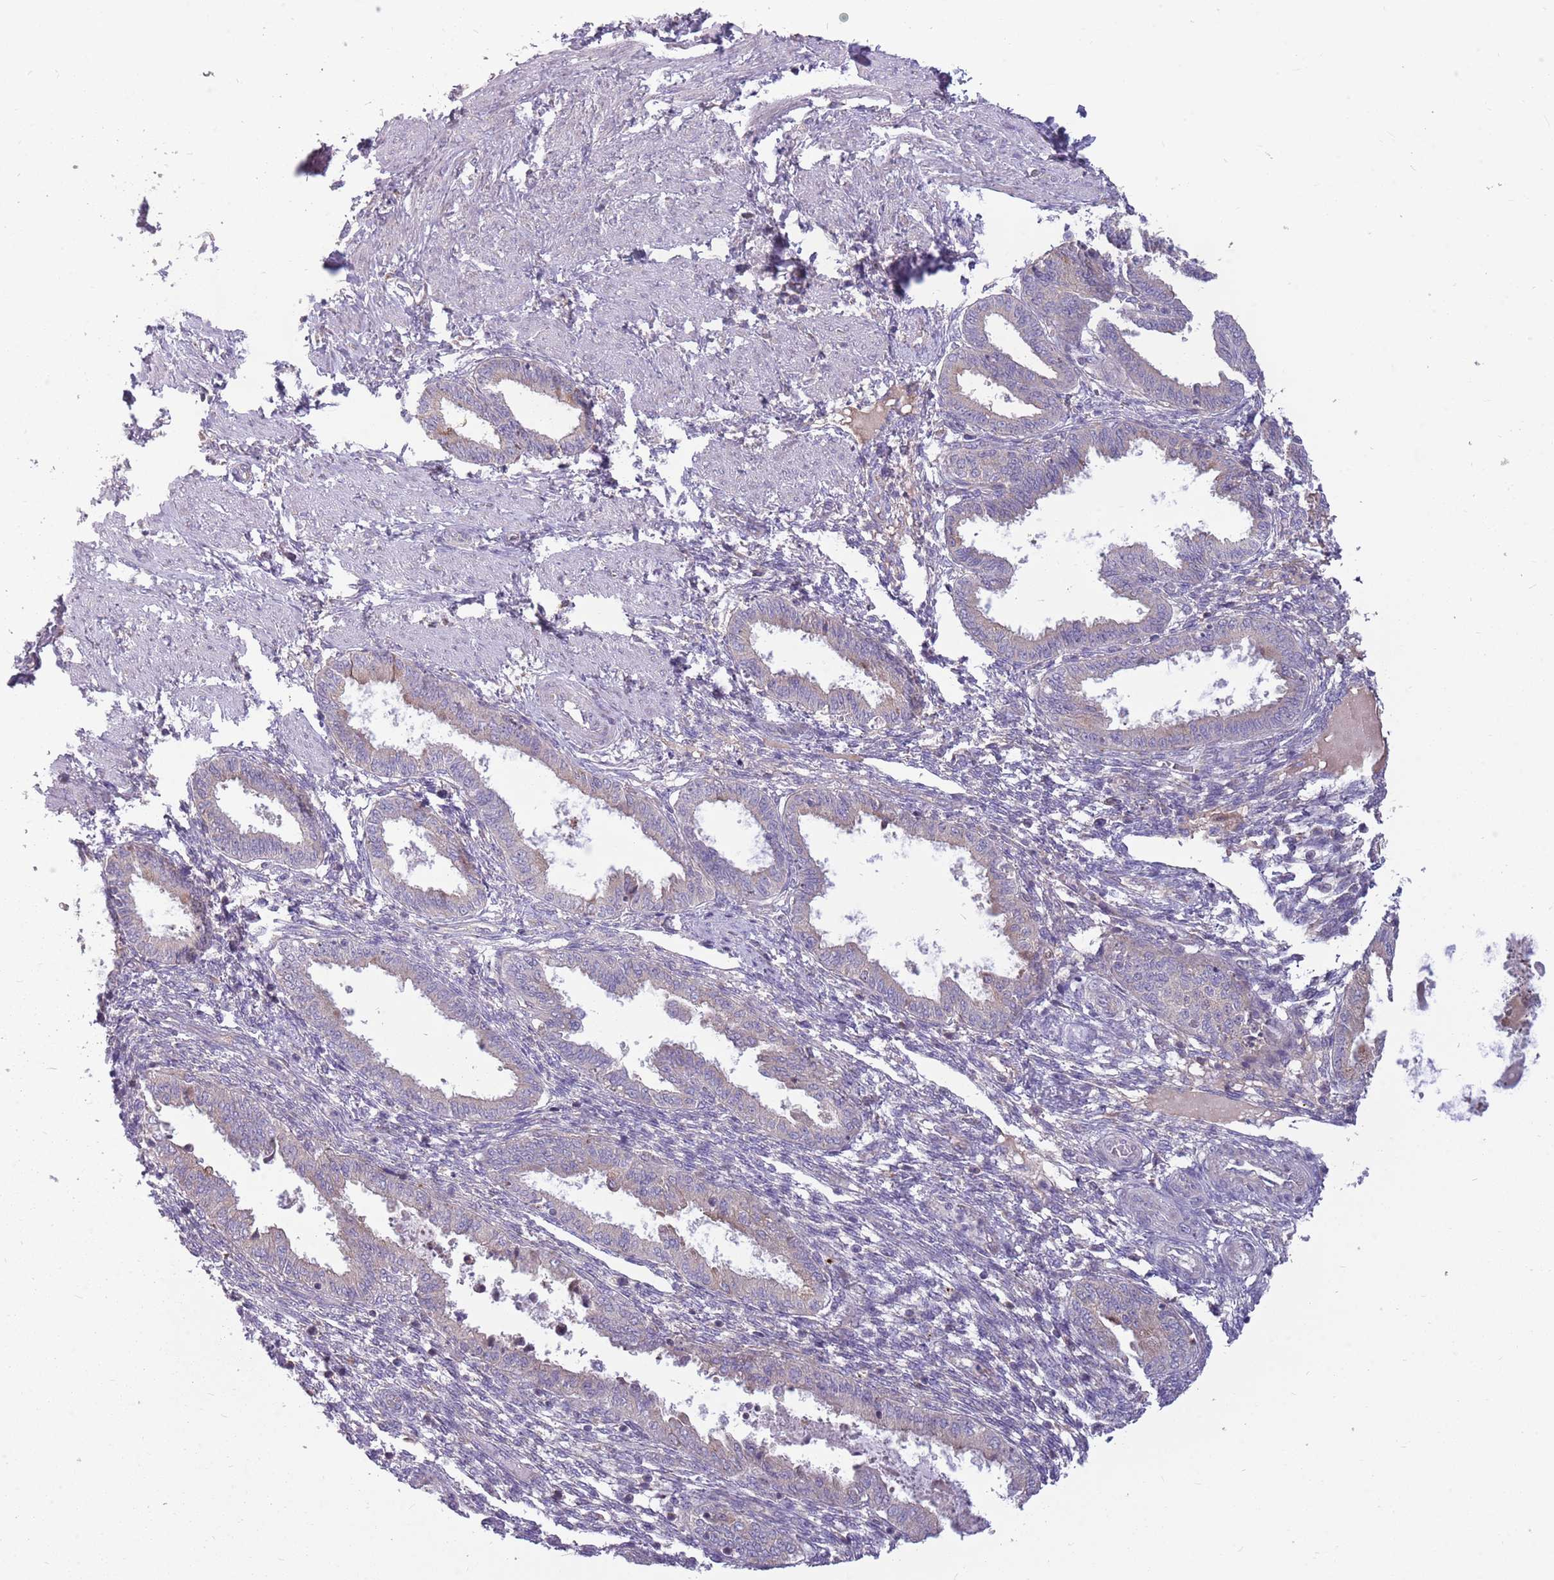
{"staining": {"intensity": "negative", "quantity": "none", "location": "none"}, "tissue": "endometrium", "cell_type": "Cells in endometrial stroma", "image_type": "normal", "snomed": [{"axis": "morphology", "description": "Normal tissue, NOS"}, {"axis": "topography", "description": "Endometrium"}], "caption": "Immunohistochemistry micrograph of benign endometrium stained for a protein (brown), which shows no positivity in cells in endometrial stroma. Nuclei are stained in blue.", "gene": "PPP1R27", "patient": {"sex": "female", "age": 33}}